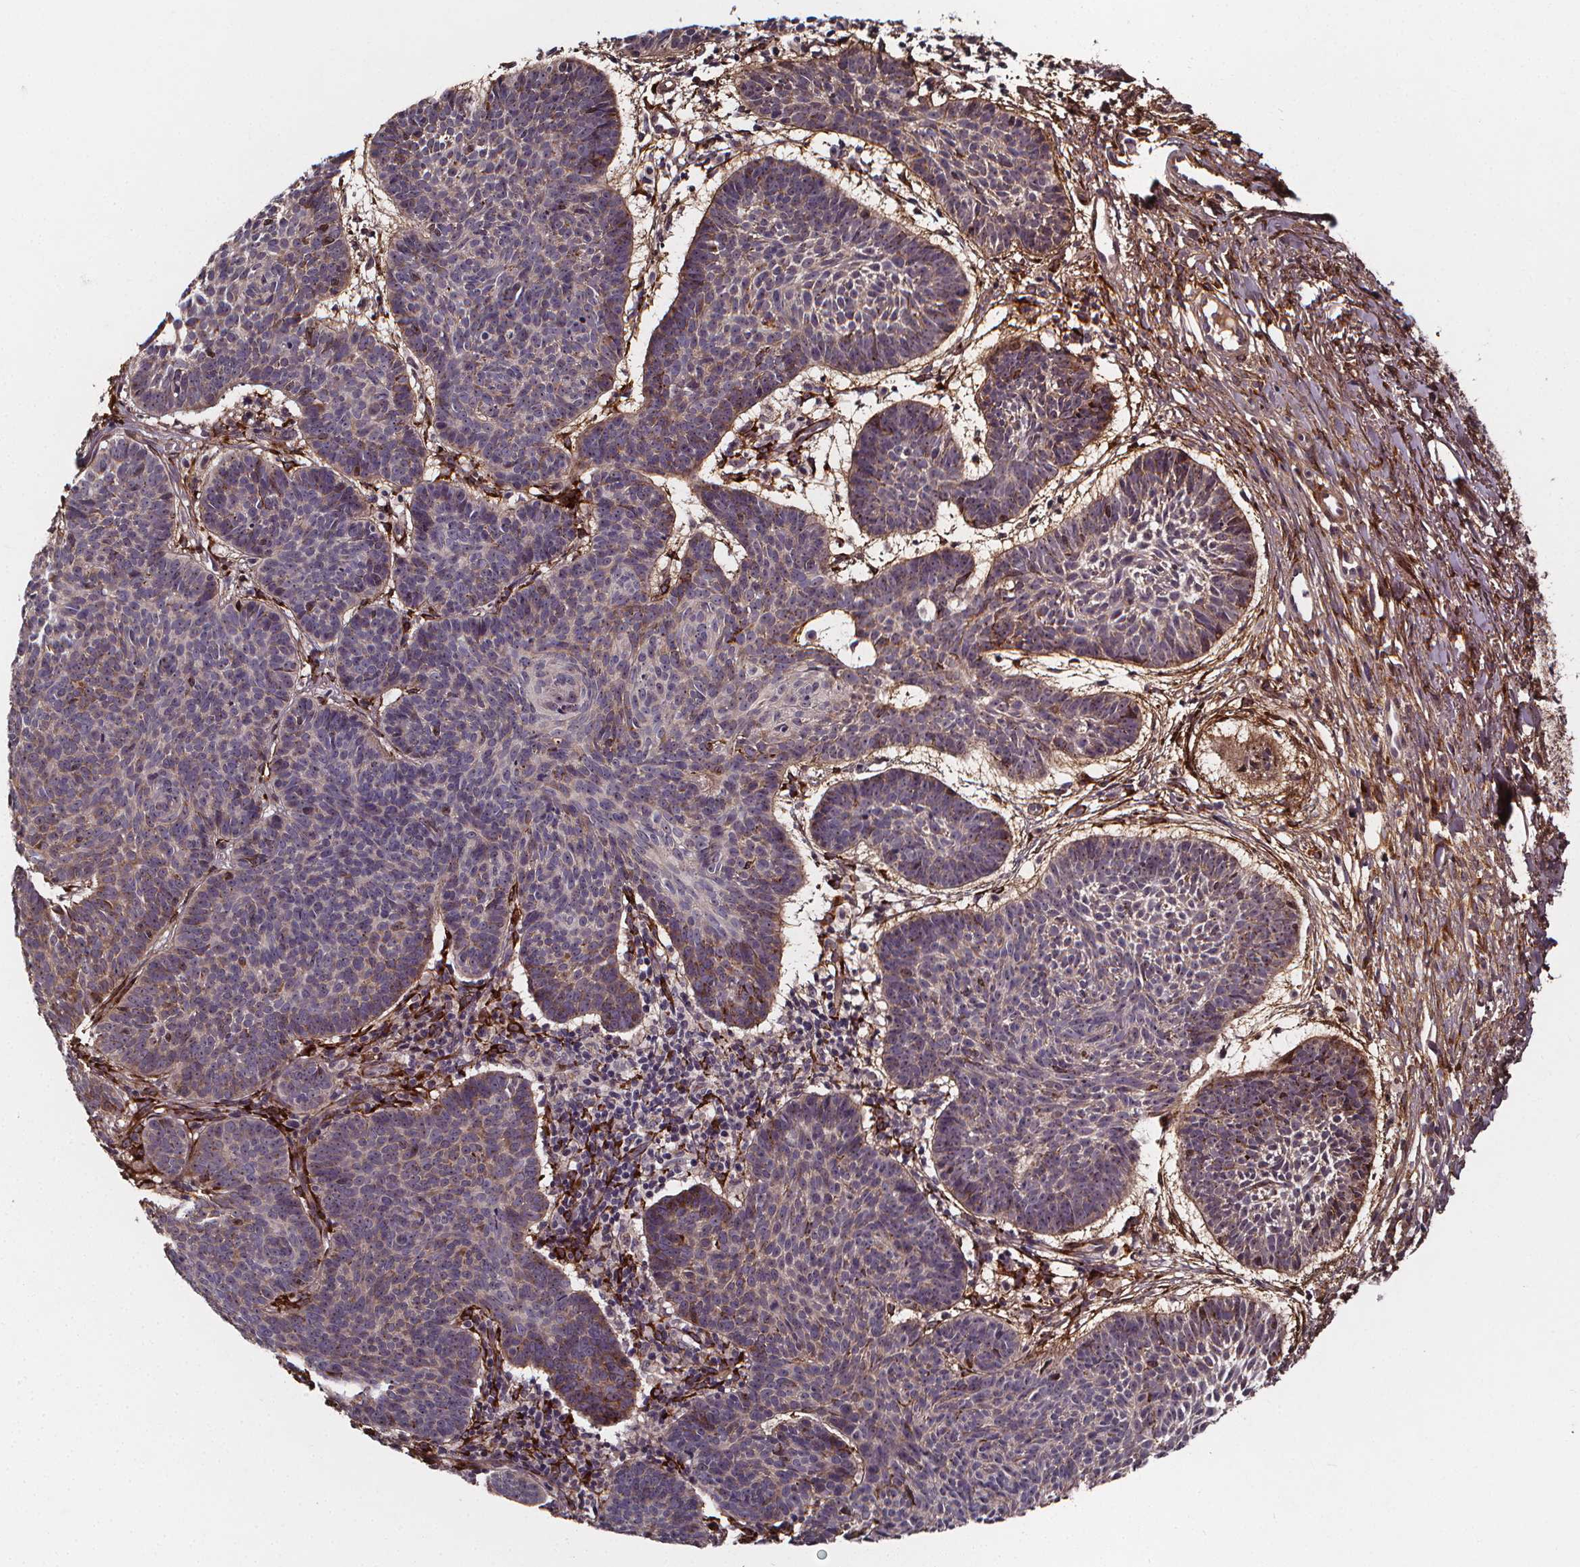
{"staining": {"intensity": "weak", "quantity": "<25%", "location": "cytoplasmic/membranous"}, "tissue": "skin cancer", "cell_type": "Tumor cells", "image_type": "cancer", "snomed": [{"axis": "morphology", "description": "Basal cell carcinoma"}, {"axis": "topography", "description": "Skin"}], "caption": "Tumor cells show no significant expression in skin cancer (basal cell carcinoma). (DAB (3,3'-diaminobenzidine) immunohistochemistry with hematoxylin counter stain).", "gene": "AEBP1", "patient": {"sex": "male", "age": 72}}